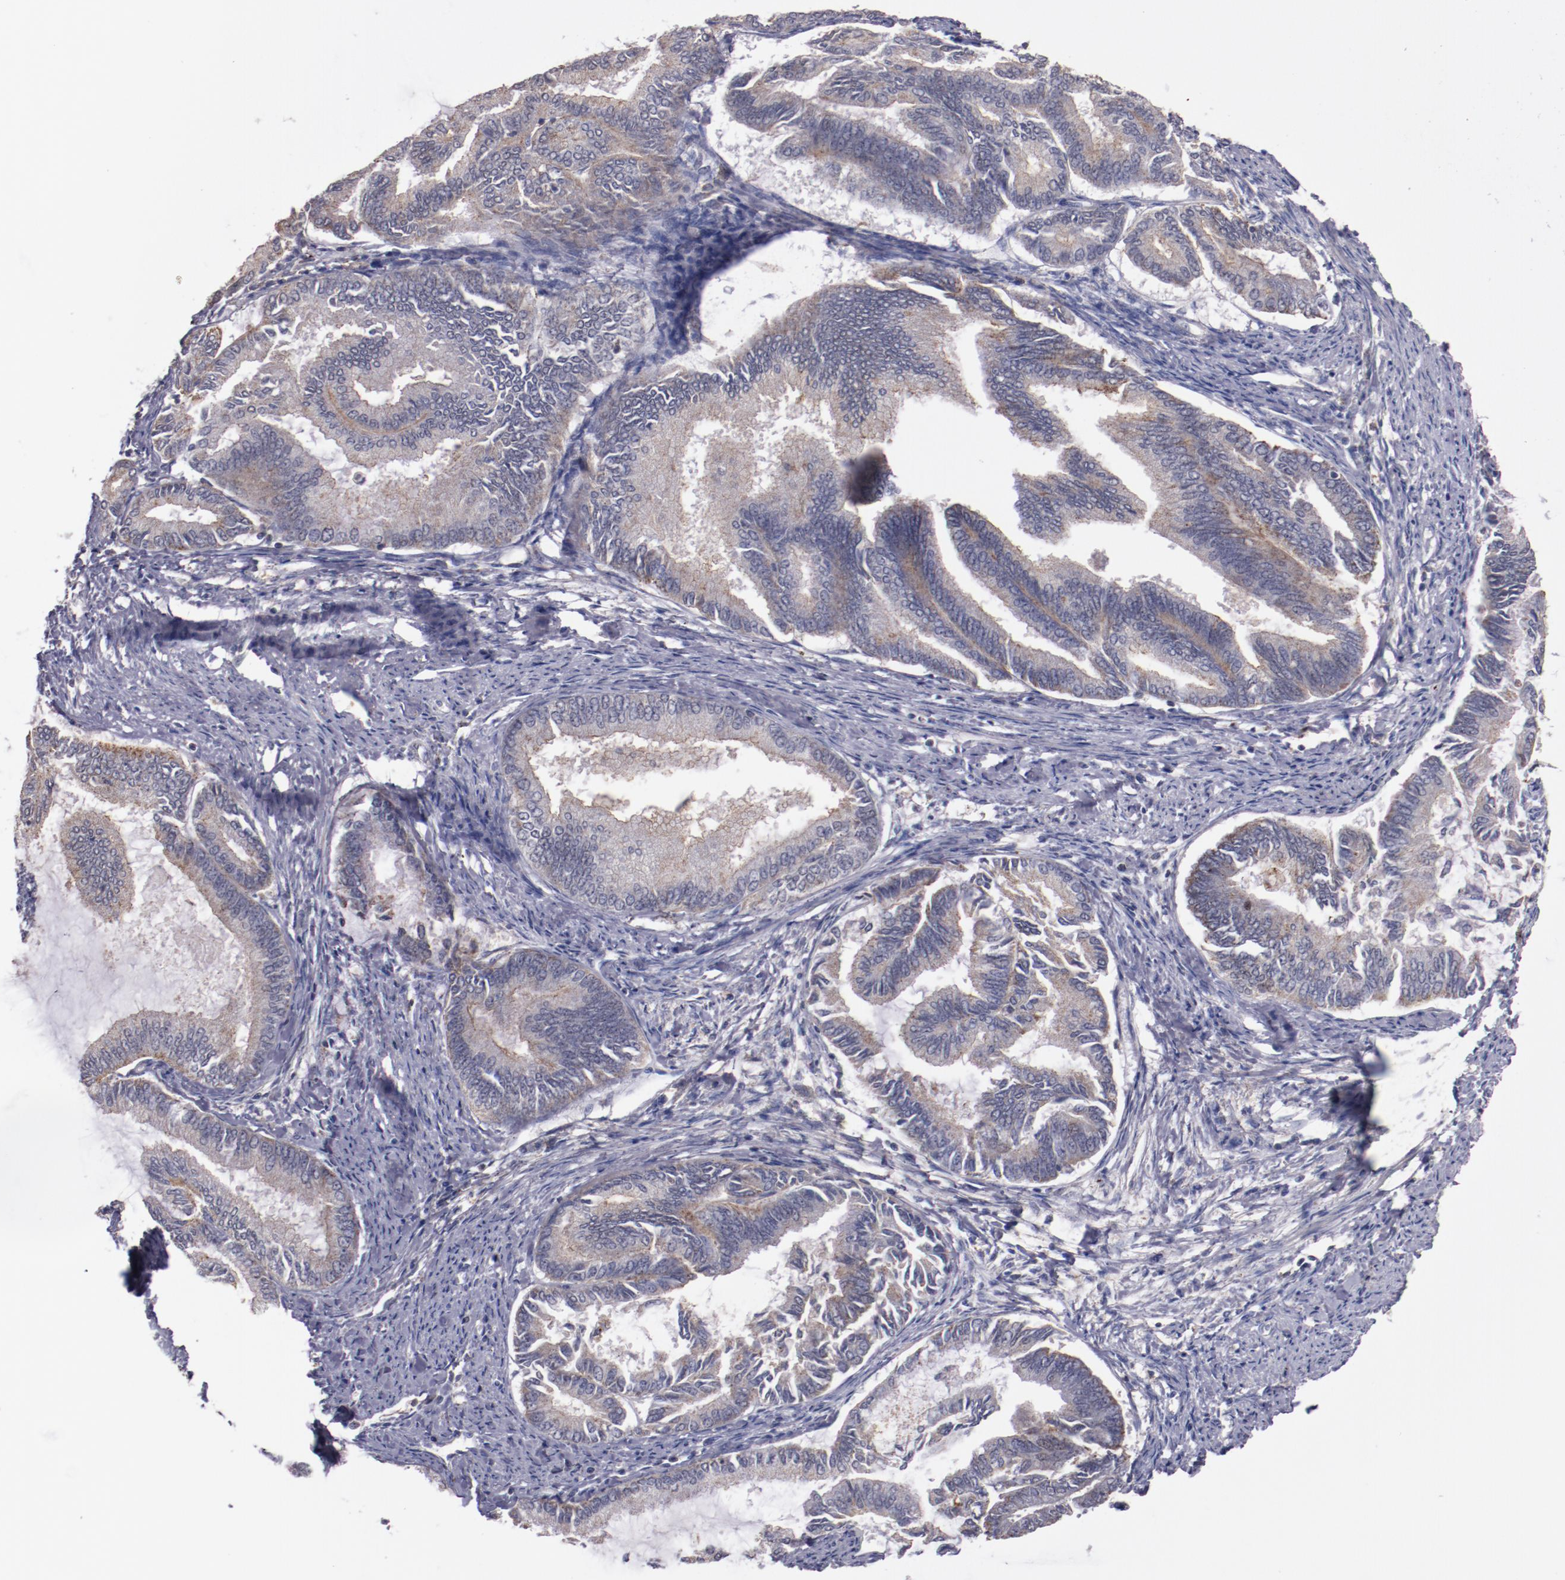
{"staining": {"intensity": "weak", "quantity": ">75%", "location": "cytoplasmic/membranous"}, "tissue": "endometrial cancer", "cell_type": "Tumor cells", "image_type": "cancer", "snomed": [{"axis": "morphology", "description": "Adenocarcinoma, NOS"}, {"axis": "topography", "description": "Endometrium"}], "caption": "Protein expression analysis of endometrial cancer (adenocarcinoma) reveals weak cytoplasmic/membranous staining in approximately >75% of tumor cells. (DAB IHC, brown staining for protein, blue staining for nuclei).", "gene": "SYP", "patient": {"sex": "female", "age": 86}}